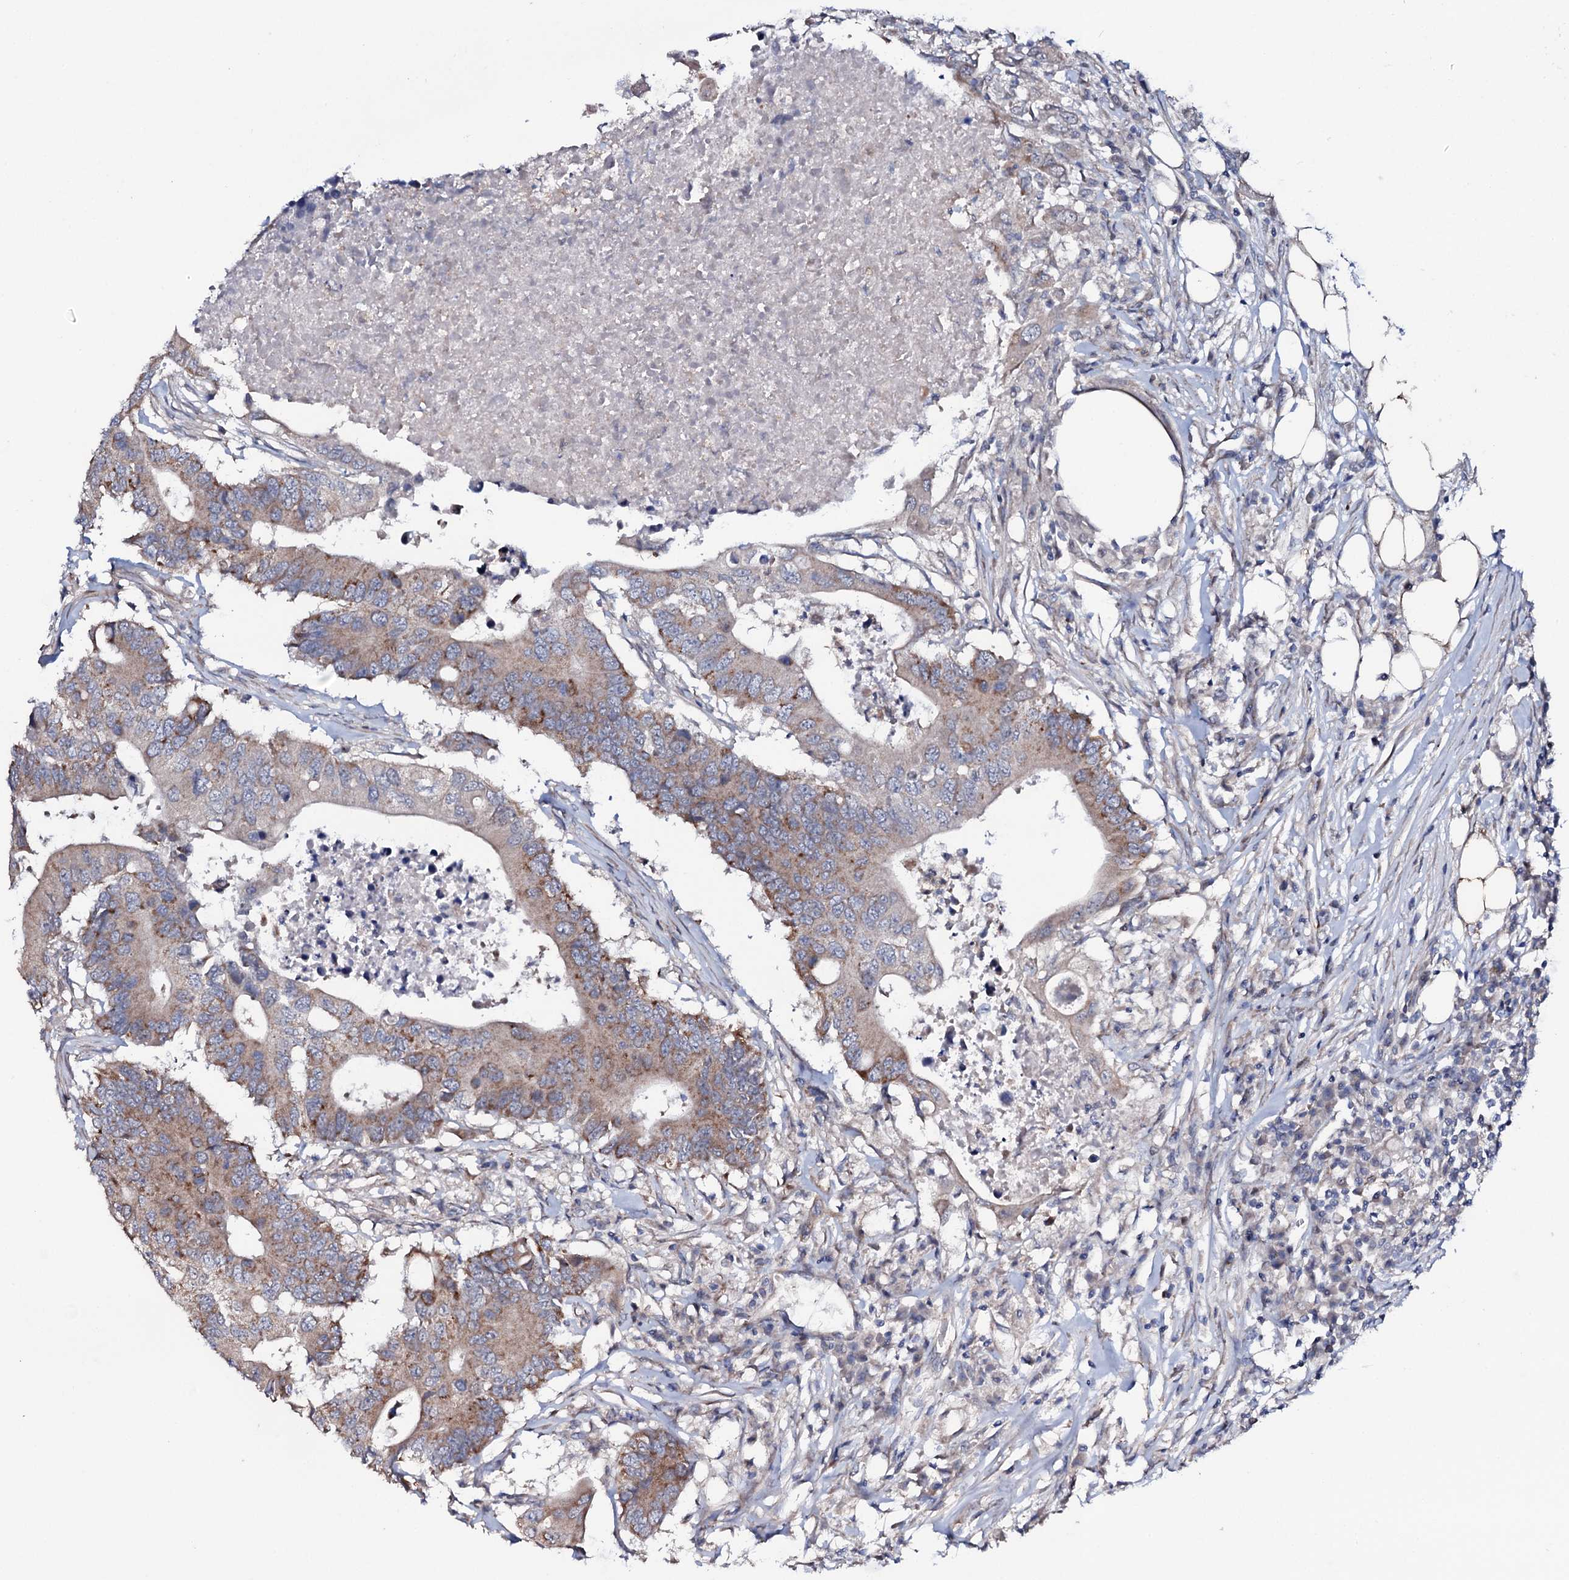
{"staining": {"intensity": "moderate", "quantity": ">75%", "location": "cytoplasmic/membranous"}, "tissue": "colorectal cancer", "cell_type": "Tumor cells", "image_type": "cancer", "snomed": [{"axis": "morphology", "description": "Adenocarcinoma, NOS"}, {"axis": "topography", "description": "Colon"}], "caption": "DAB (3,3'-diaminobenzidine) immunohistochemical staining of colorectal cancer (adenocarcinoma) shows moderate cytoplasmic/membranous protein expression in about >75% of tumor cells.", "gene": "PPP1R3D", "patient": {"sex": "male", "age": 71}}